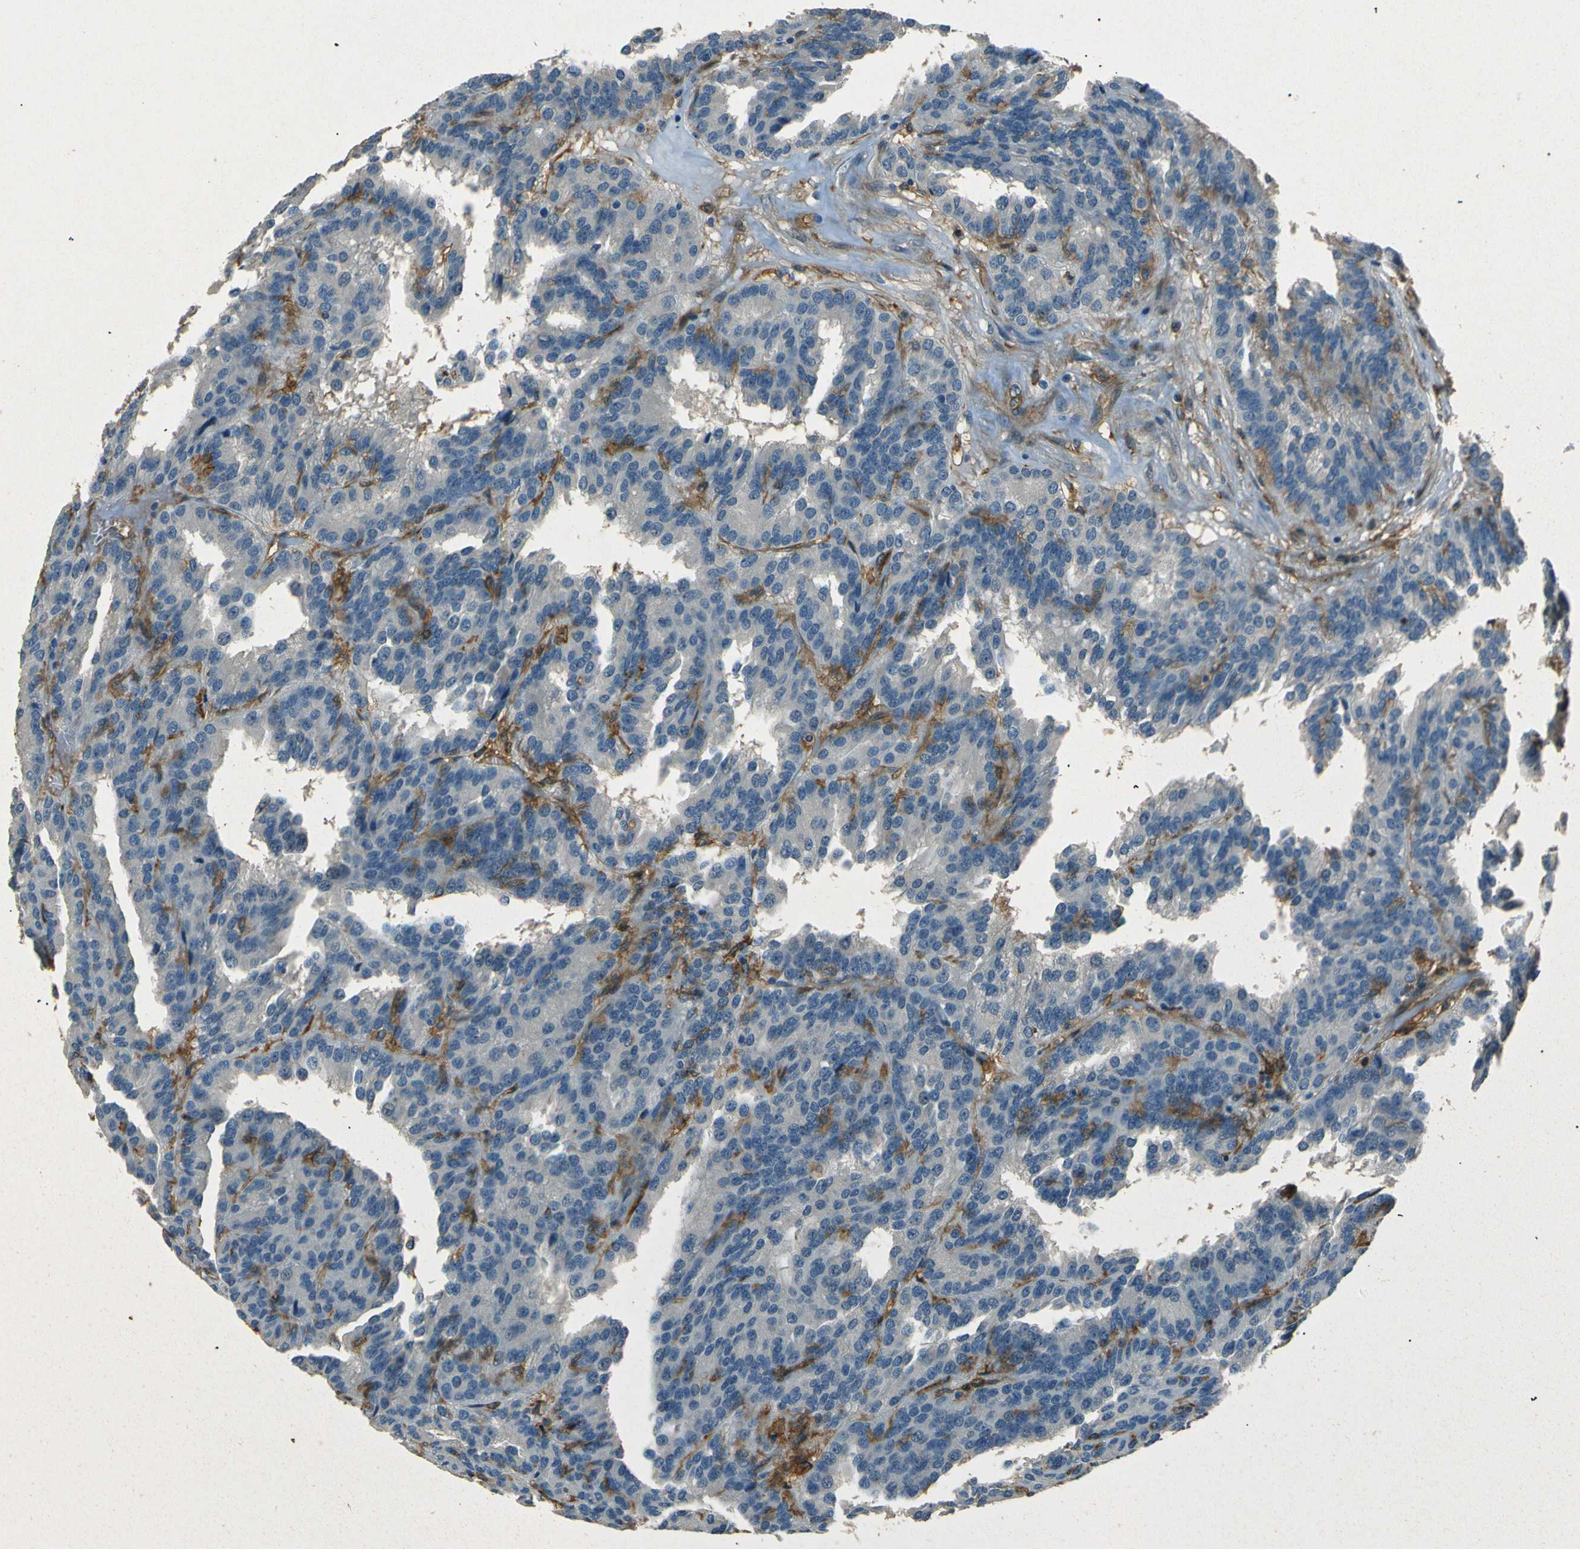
{"staining": {"intensity": "negative", "quantity": "none", "location": "none"}, "tissue": "renal cancer", "cell_type": "Tumor cells", "image_type": "cancer", "snomed": [{"axis": "morphology", "description": "Adenocarcinoma, NOS"}, {"axis": "topography", "description": "Kidney"}], "caption": "Immunohistochemistry of human adenocarcinoma (renal) exhibits no positivity in tumor cells. Brightfield microscopy of immunohistochemistry (IHC) stained with DAB (brown) and hematoxylin (blue), captured at high magnification.", "gene": "ENTPD1", "patient": {"sex": "male", "age": 46}}